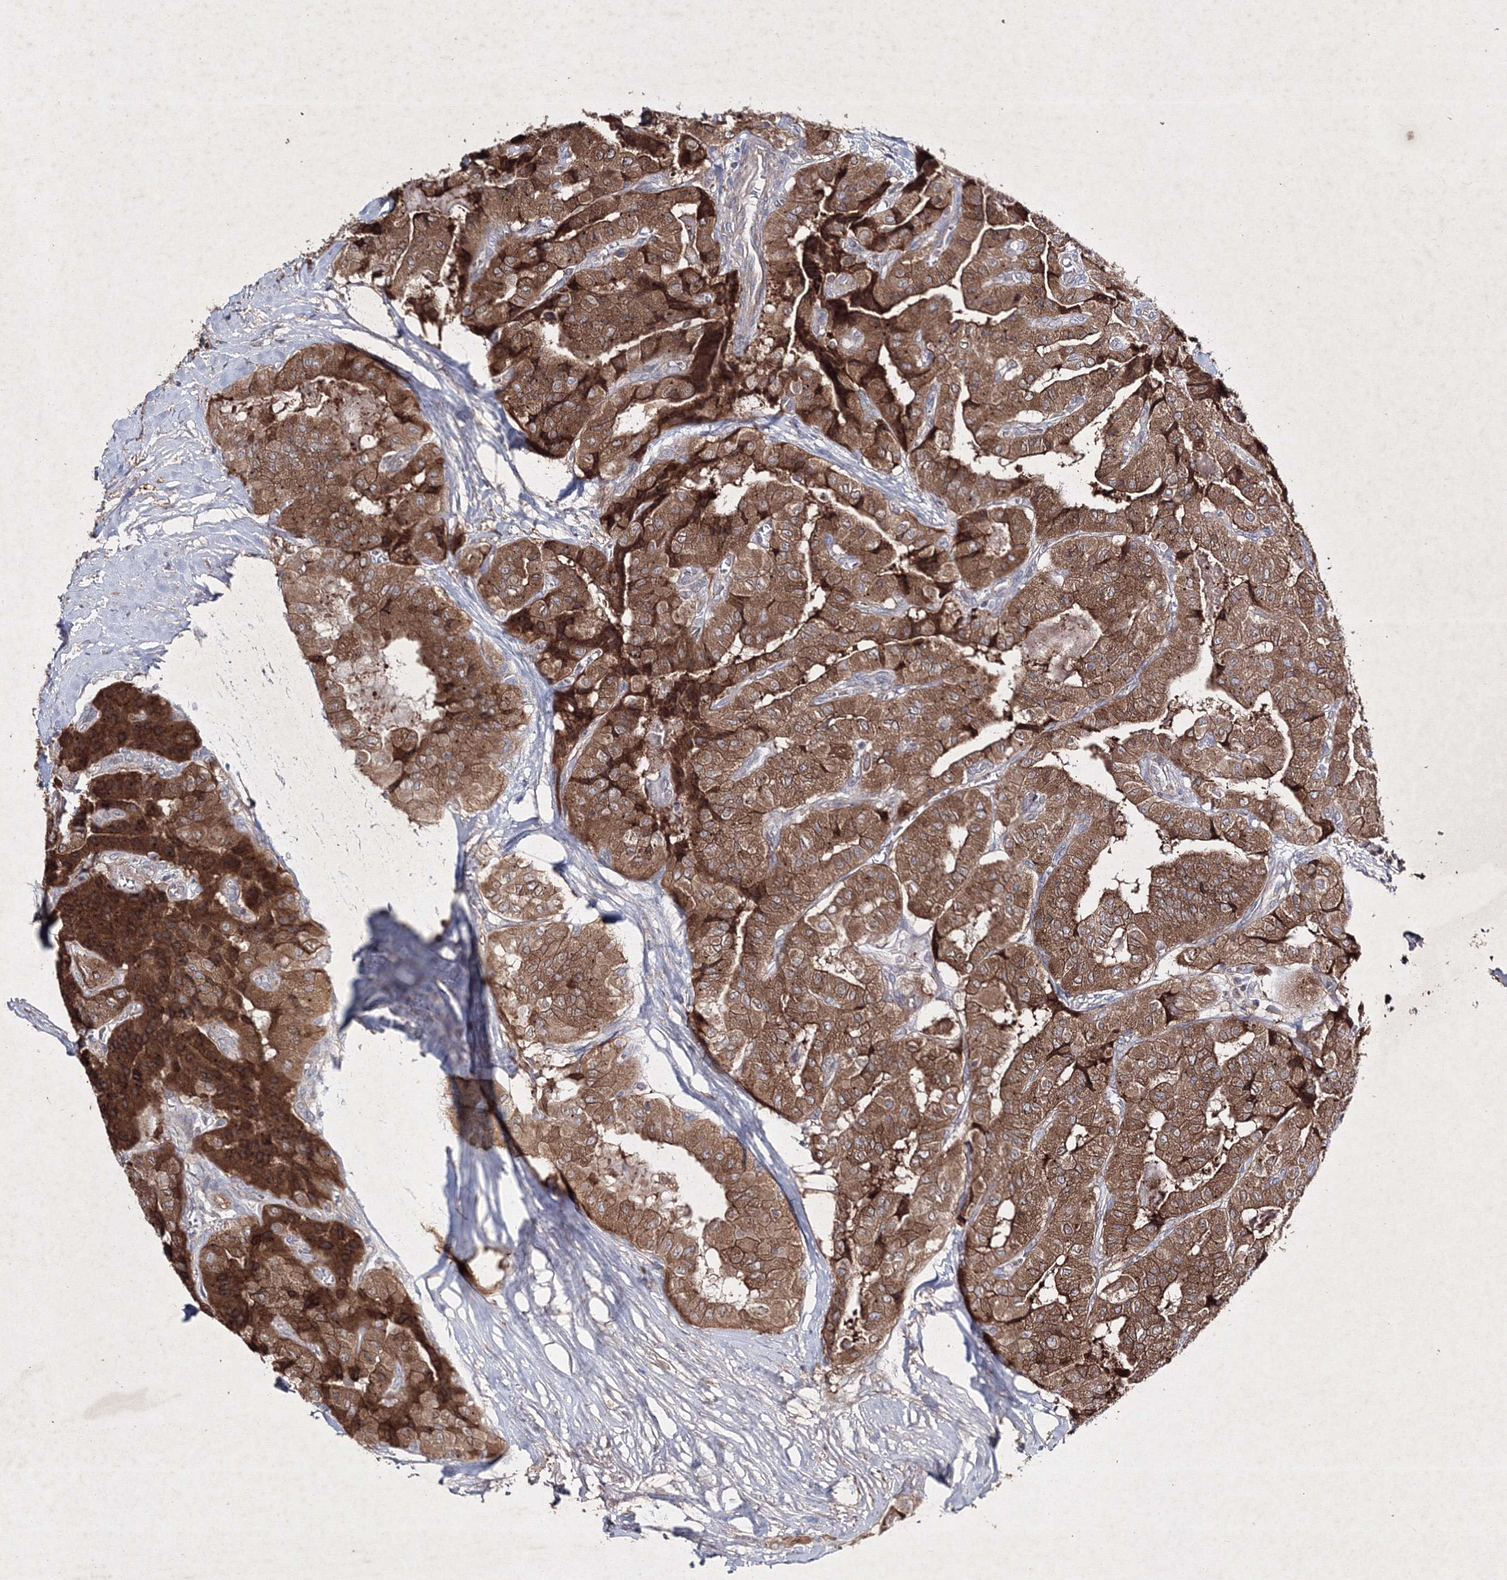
{"staining": {"intensity": "strong", "quantity": ">75%", "location": "cytoplasmic/membranous"}, "tissue": "thyroid cancer", "cell_type": "Tumor cells", "image_type": "cancer", "snomed": [{"axis": "morphology", "description": "Papillary adenocarcinoma, NOS"}, {"axis": "topography", "description": "Thyroid gland"}], "caption": "Protein staining displays strong cytoplasmic/membranous expression in approximately >75% of tumor cells in thyroid cancer.", "gene": "GFM1", "patient": {"sex": "female", "age": 59}}